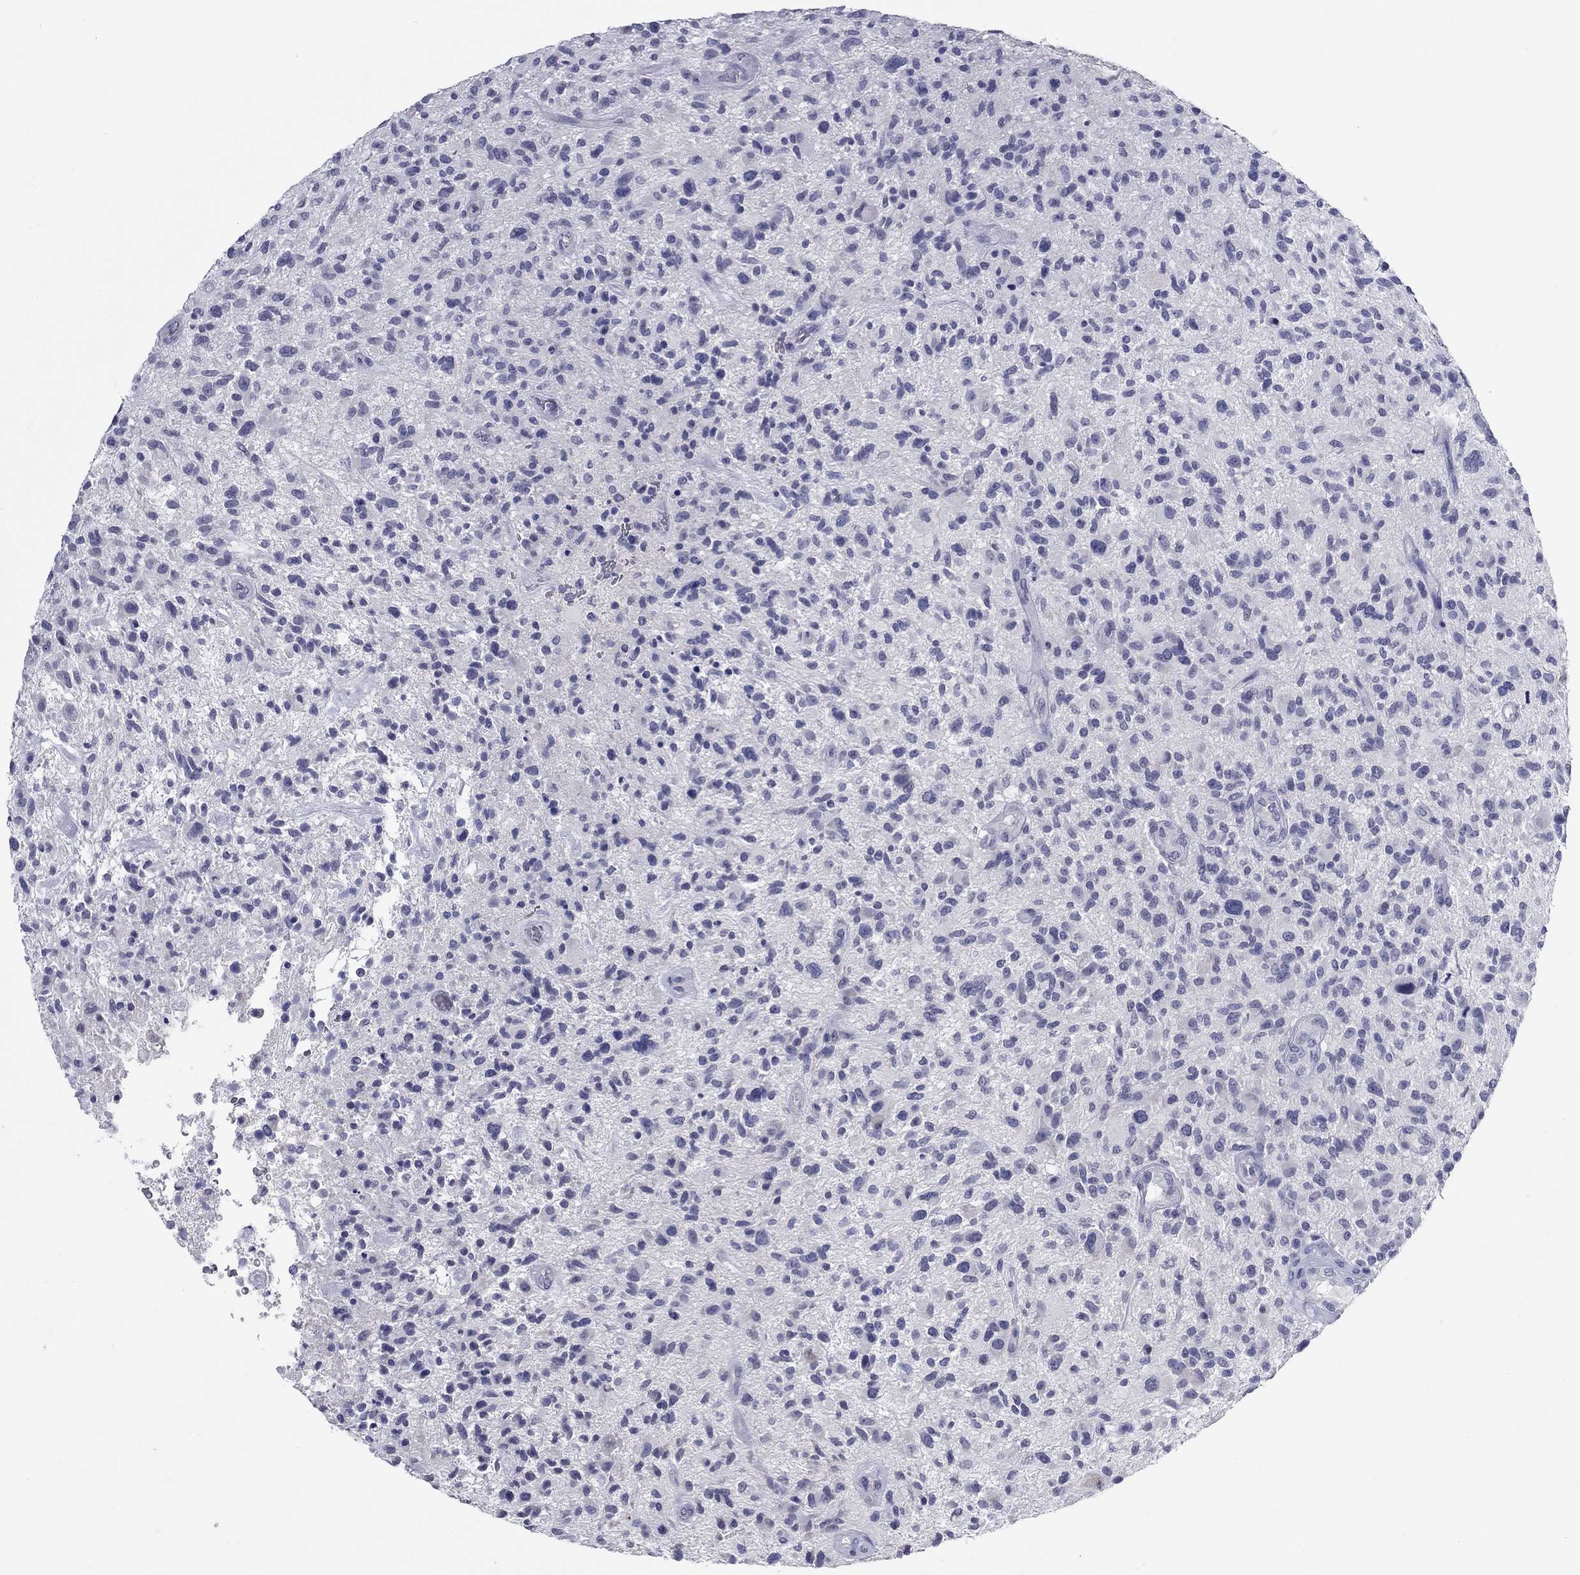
{"staining": {"intensity": "negative", "quantity": "none", "location": "none"}, "tissue": "glioma", "cell_type": "Tumor cells", "image_type": "cancer", "snomed": [{"axis": "morphology", "description": "Glioma, malignant, High grade"}, {"axis": "topography", "description": "Brain"}], "caption": "This micrograph is of glioma stained with IHC to label a protein in brown with the nuclei are counter-stained blue. There is no staining in tumor cells.", "gene": "KRT75", "patient": {"sex": "male", "age": 47}}